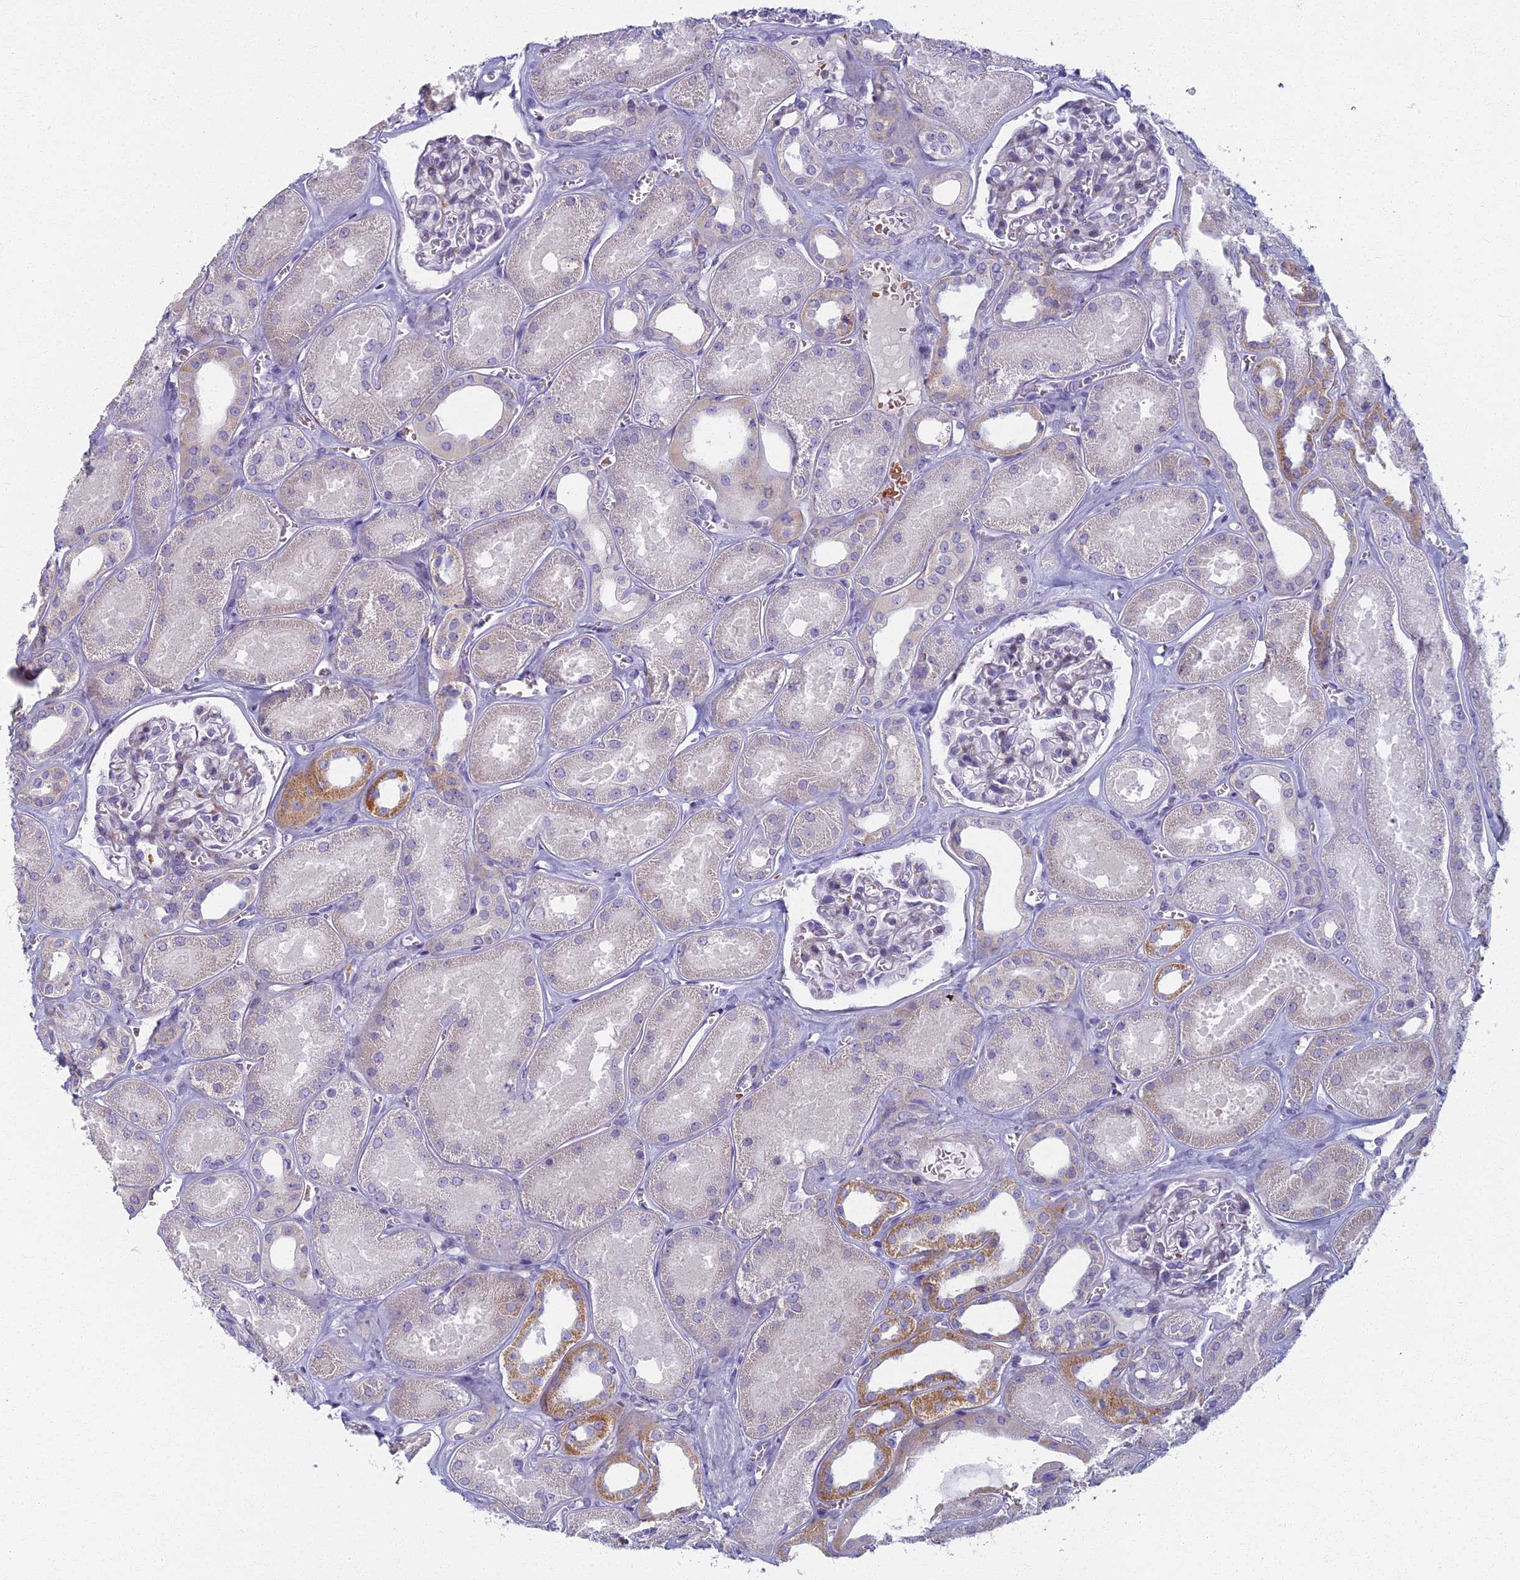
{"staining": {"intensity": "negative", "quantity": "none", "location": "none"}, "tissue": "kidney", "cell_type": "Cells in glomeruli", "image_type": "normal", "snomed": [{"axis": "morphology", "description": "Normal tissue, NOS"}, {"axis": "morphology", "description": "Adenocarcinoma, NOS"}, {"axis": "topography", "description": "Kidney"}], "caption": "The photomicrograph shows no staining of cells in glomeruli in unremarkable kidney. The staining was performed using DAB (3,3'-diaminobenzidine) to visualize the protein expression in brown, while the nuclei were stained in blue with hematoxylin (Magnification: 20x).", "gene": "ARL15", "patient": {"sex": "female", "age": 68}}